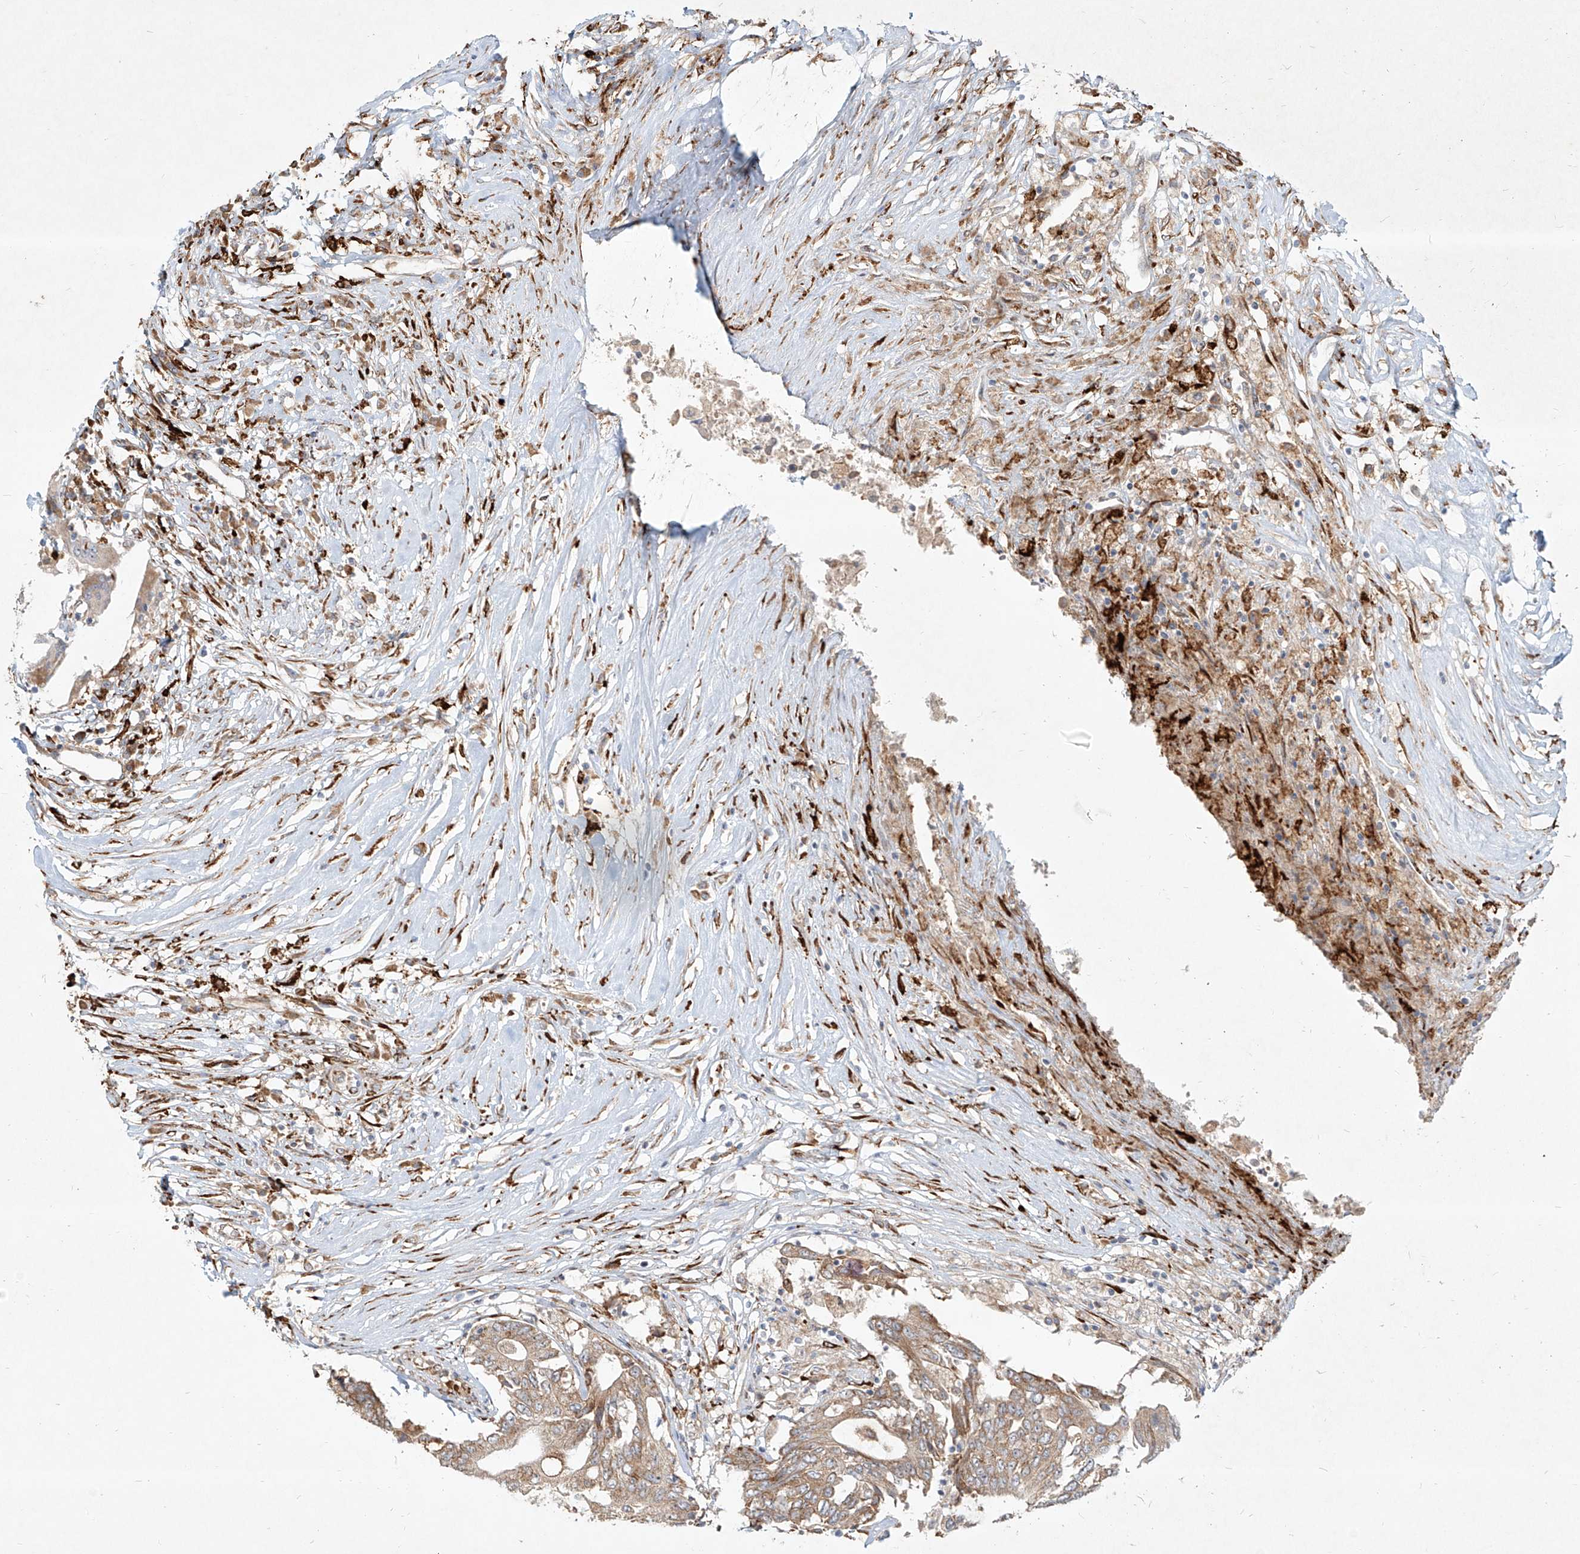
{"staining": {"intensity": "moderate", "quantity": ">75%", "location": "cytoplasmic/membranous"}, "tissue": "colorectal cancer", "cell_type": "Tumor cells", "image_type": "cancer", "snomed": [{"axis": "morphology", "description": "Adenocarcinoma, NOS"}, {"axis": "topography", "description": "Rectum"}], "caption": "This histopathology image demonstrates immunohistochemistry (IHC) staining of adenocarcinoma (colorectal), with medium moderate cytoplasmic/membranous positivity in about >75% of tumor cells.", "gene": "CD209", "patient": {"sex": "male", "age": 63}}